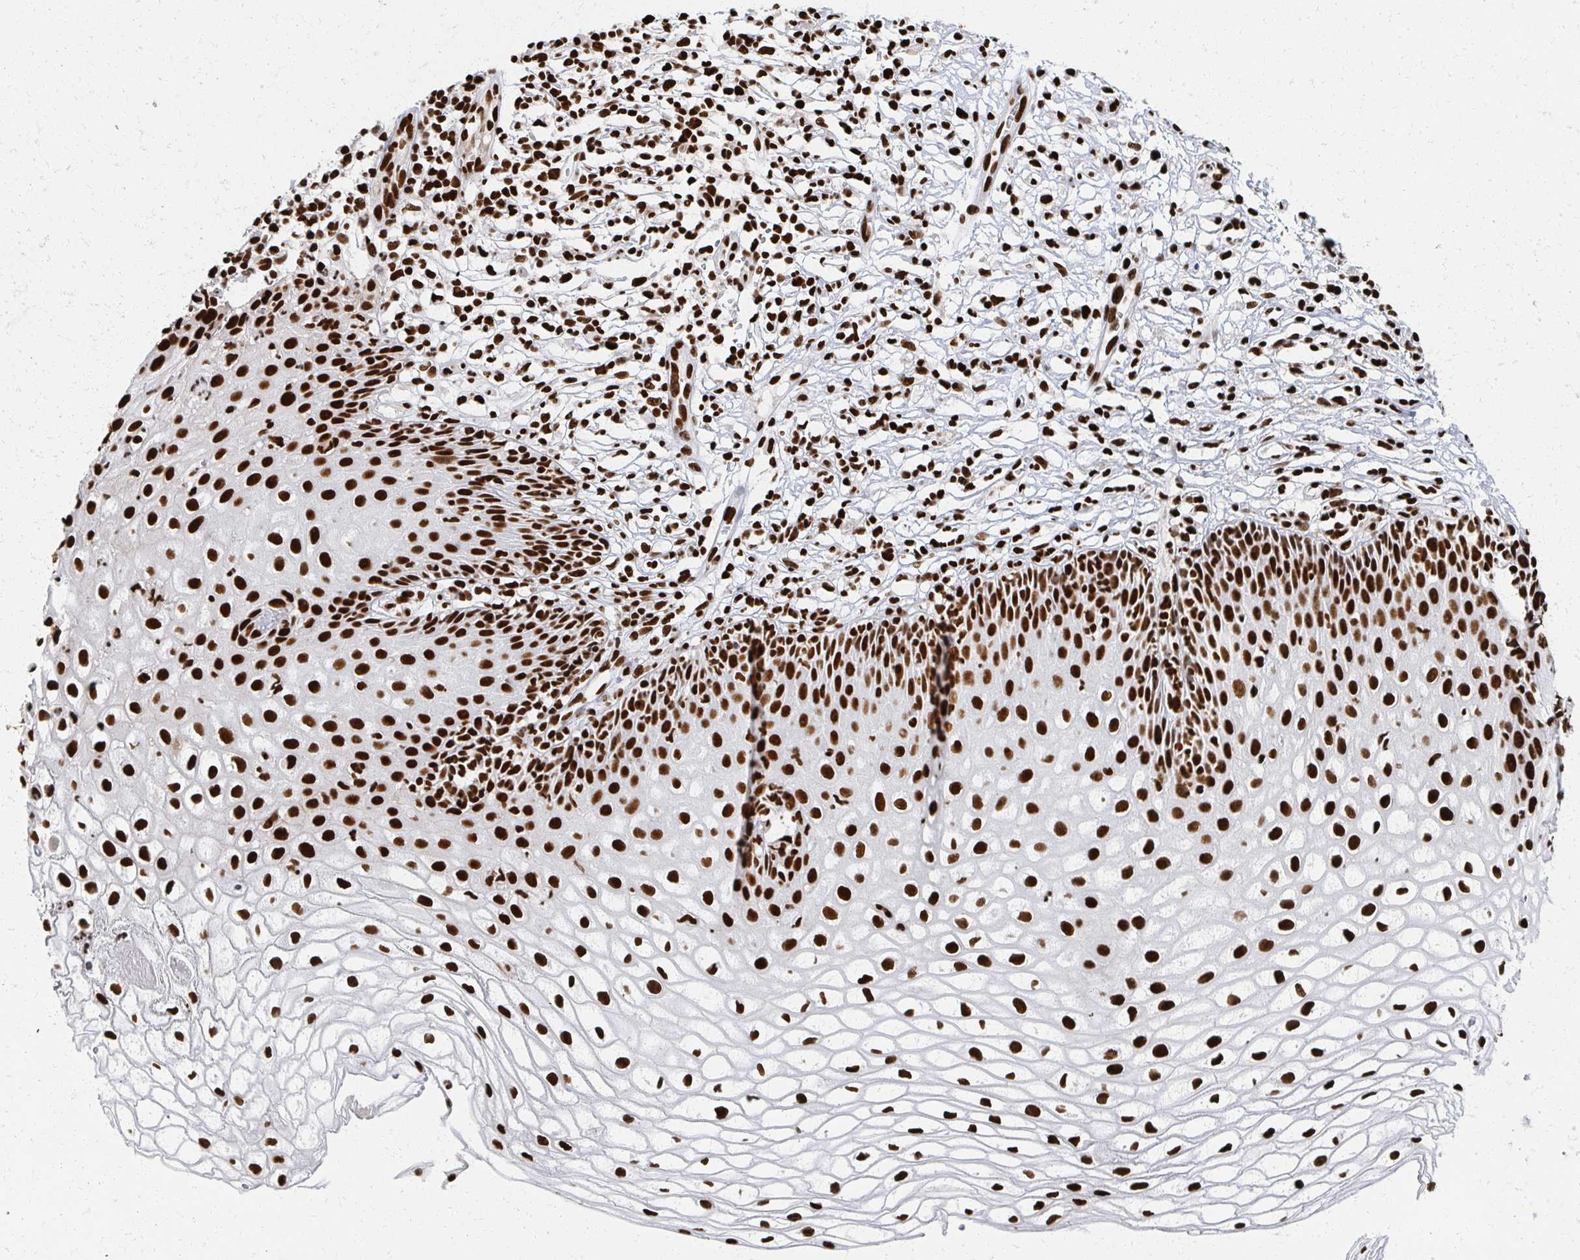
{"staining": {"intensity": "strong", "quantity": ">75%", "location": "nuclear"}, "tissue": "cervix", "cell_type": "Glandular cells", "image_type": "normal", "snomed": [{"axis": "morphology", "description": "Normal tissue, NOS"}, {"axis": "topography", "description": "Cervix"}], "caption": "Glandular cells demonstrate high levels of strong nuclear staining in about >75% of cells in benign cervix. (DAB IHC with brightfield microscopy, high magnification).", "gene": "RBBP4", "patient": {"sex": "female", "age": 36}}